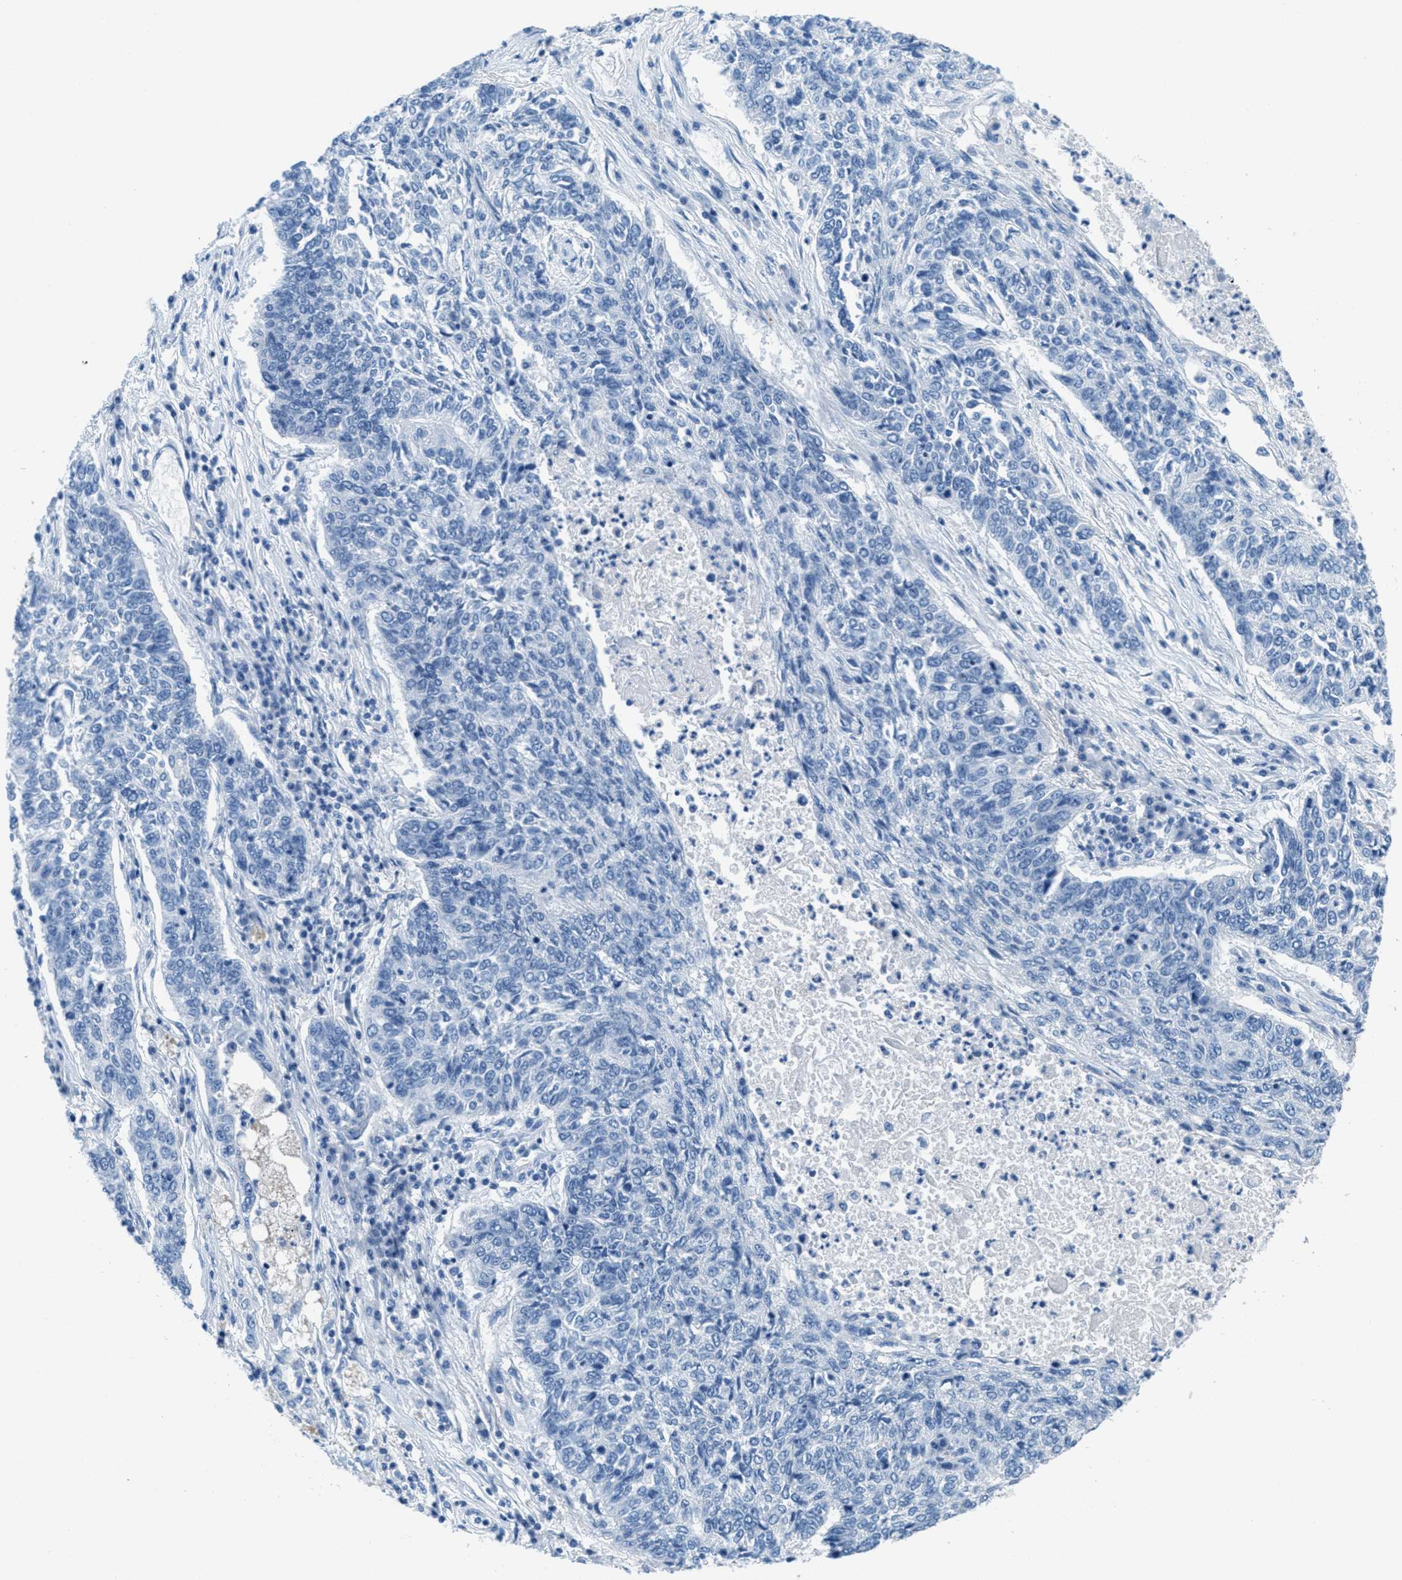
{"staining": {"intensity": "negative", "quantity": "none", "location": "none"}, "tissue": "lung cancer", "cell_type": "Tumor cells", "image_type": "cancer", "snomed": [{"axis": "morphology", "description": "Normal tissue, NOS"}, {"axis": "morphology", "description": "Squamous cell carcinoma, NOS"}, {"axis": "topography", "description": "Cartilage tissue"}, {"axis": "topography", "description": "Bronchus"}, {"axis": "topography", "description": "Lung"}], "caption": "IHC photomicrograph of neoplastic tissue: human lung squamous cell carcinoma stained with DAB exhibits no significant protein positivity in tumor cells.", "gene": "MGARP", "patient": {"sex": "female", "age": 49}}